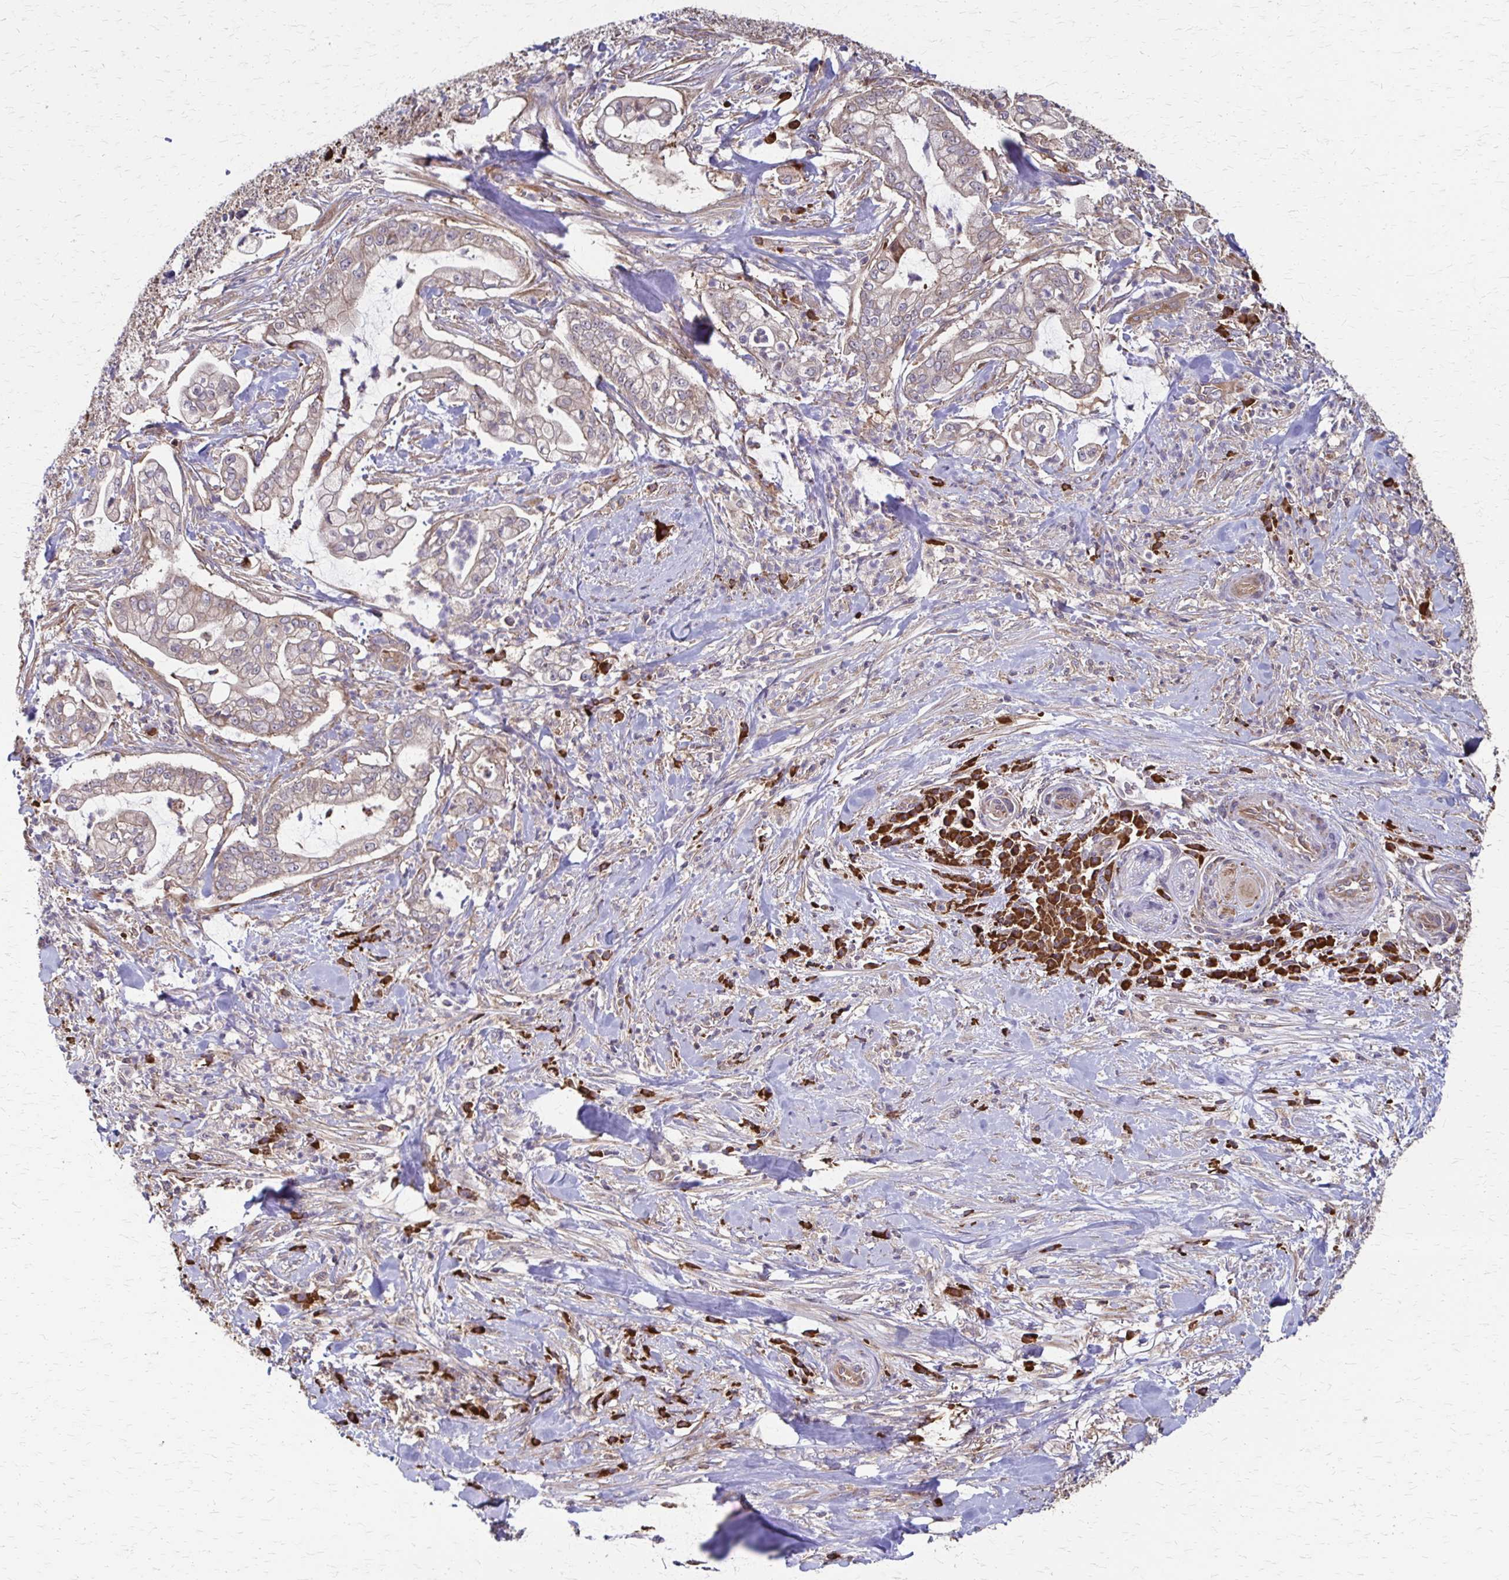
{"staining": {"intensity": "weak", "quantity": ">75%", "location": "cytoplasmic/membranous"}, "tissue": "pancreatic cancer", "cell_type": "Tumor cells", "image_type": "cancer", "snomed": [{"axis": "morphology", "description": "Adenocarcinoma, NOS"}, {"axis": "topography", "description": "Pancreas"}], "caption": "Brown immunohistochemical staining in pancreatic adenocarcinoma reveals weak cytoplasmic/membranous staining in approximately >75% of tumor cells.", "gene": "EEF2", "patient": {"sex": "female", "age": 69}}